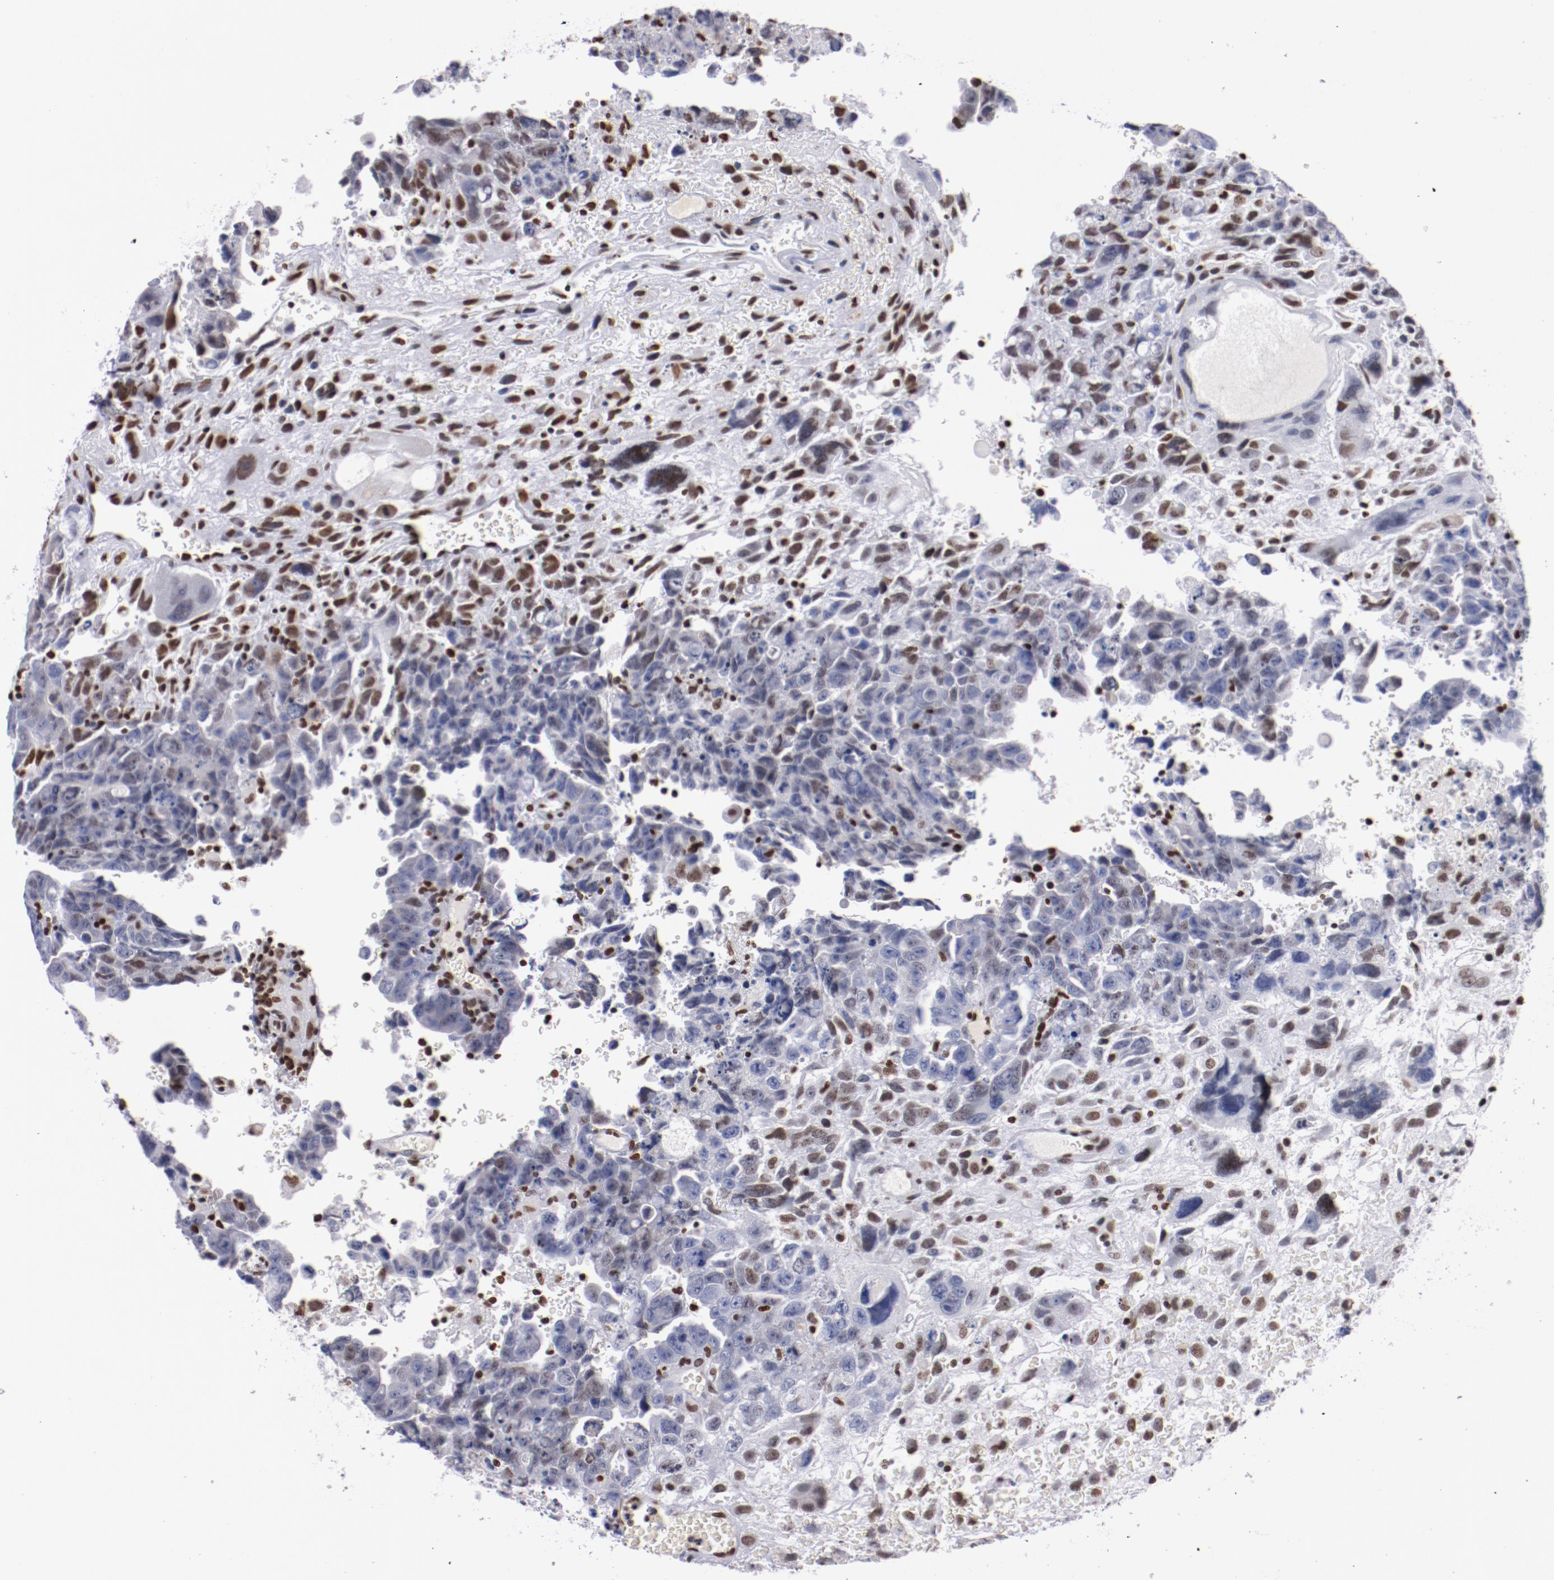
{"staining": {"intensity": "negative", "quantity": "none", "location": "none"}, "tissue": "testis cancer", "cell_type": "Tumor cells", "image_type": "cancer", "snomed": [{"axis": "morphology", "description": "Carcinoma, Embryonal, NOS"}, {"axis": "topography", "description": "Testis"}], "caption": "IHC micrograph of neoplastic tissue: human testis cancer (embryonal carcinoma) stained with DAB (3,3'-diaminobenzidine) exhibits no significant protein expression in tumor cells. The staining was performed using DAB (3,3'-diaminobenzidine) to visualize the protein expression in brown, while the nuclei were stained in blue with hematoxylin (Magnification: 20x).", "gene": "IFI16", "patient": {"sex": "male", "age": 28}}